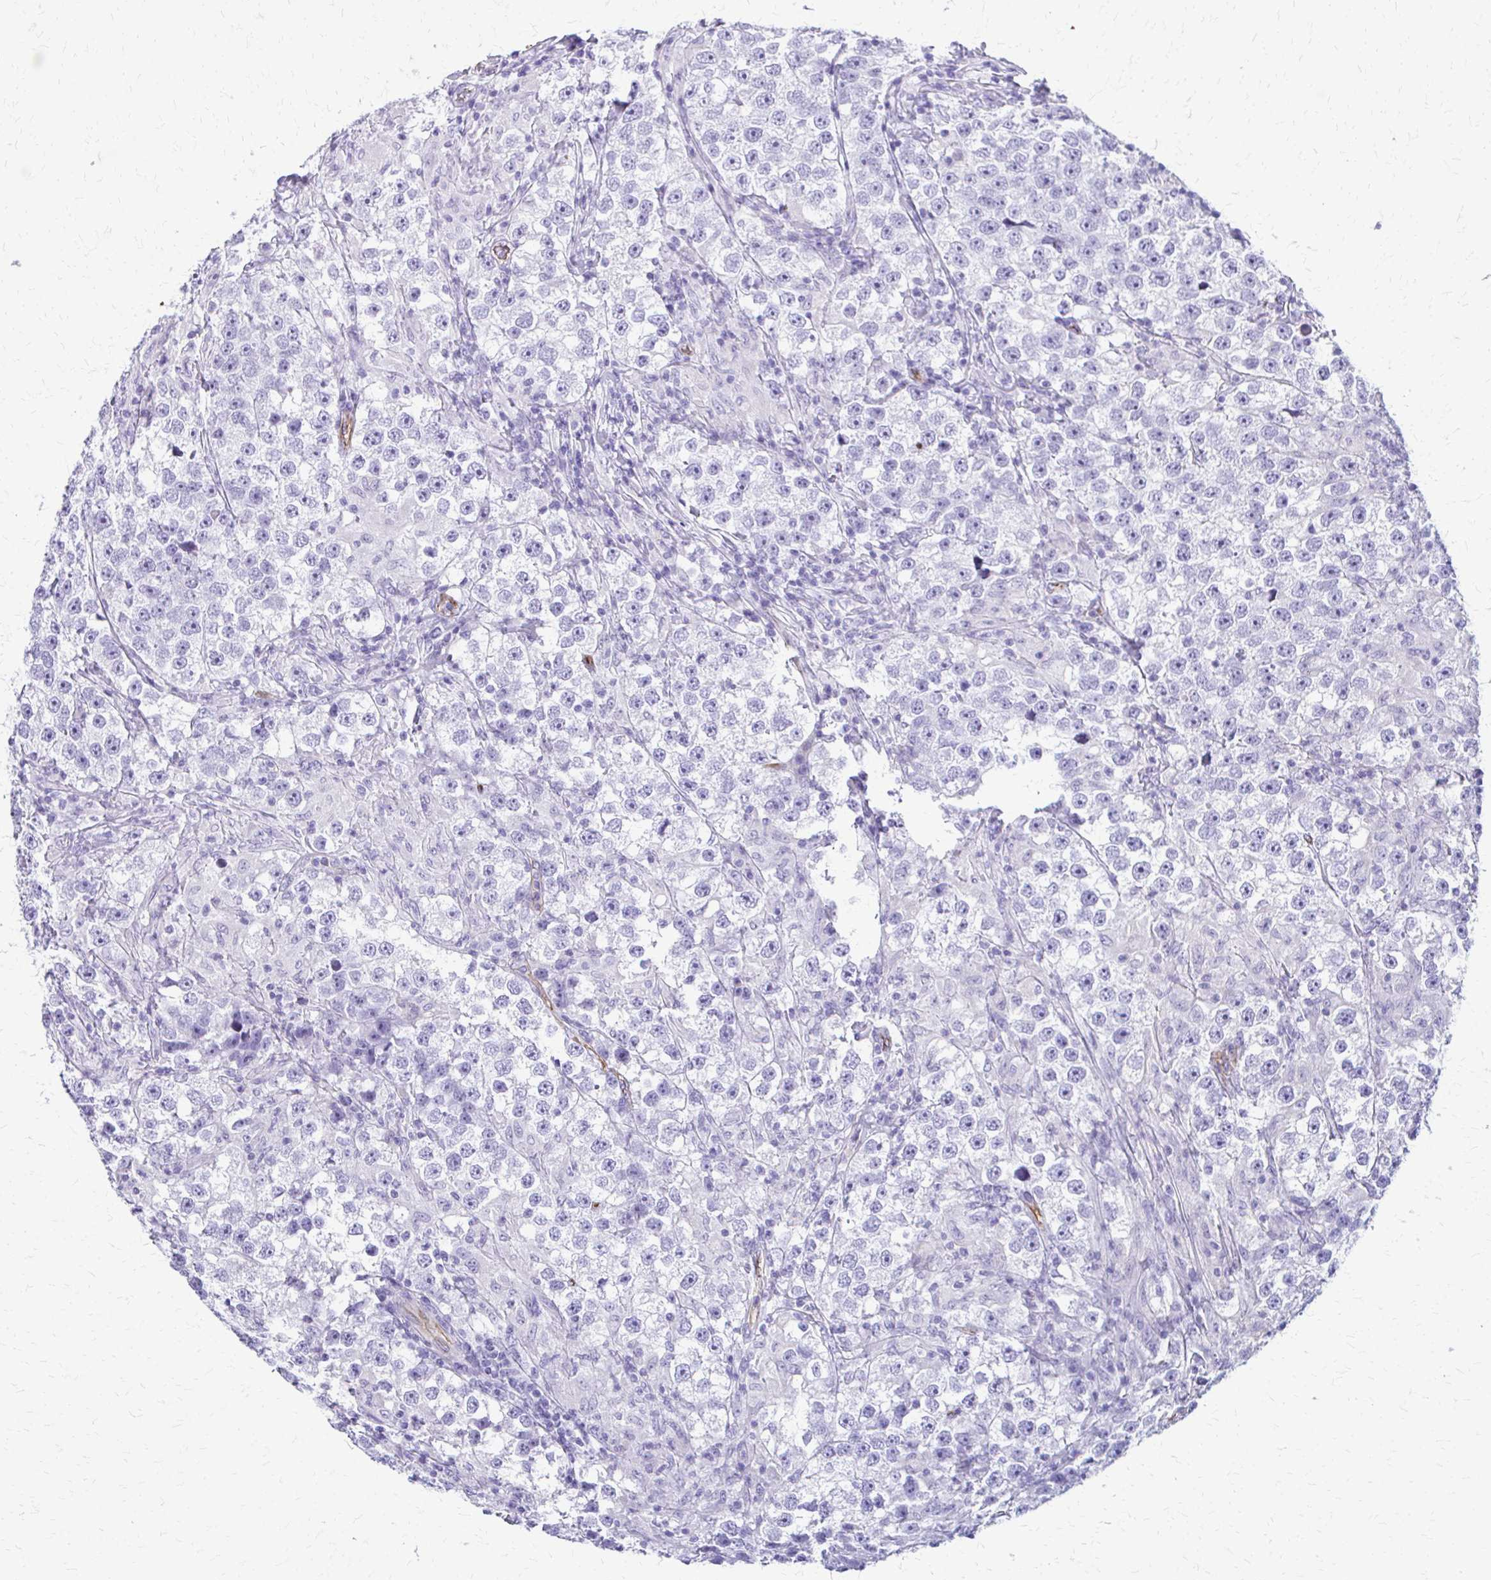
{"staining": {"intensity": "negative", "quantity": "none", "location": "none"}, "tissue": "testis cancer", "cell_type": "Tumor cells", "image_type": "cancer", "snomed": [{"axis": "morphology", "description": "Seminoma, NOS"}, {"axis": "topography", "description": "Testis"}], "caption": "An immunohistochemistry (IHC) image of testis cancer (seminoma) is shown. There is no staining in tumor cells of testis cancer (seminoma).", "gene": "TPSG1", "patient": {"sex": "male", "age": 46}}